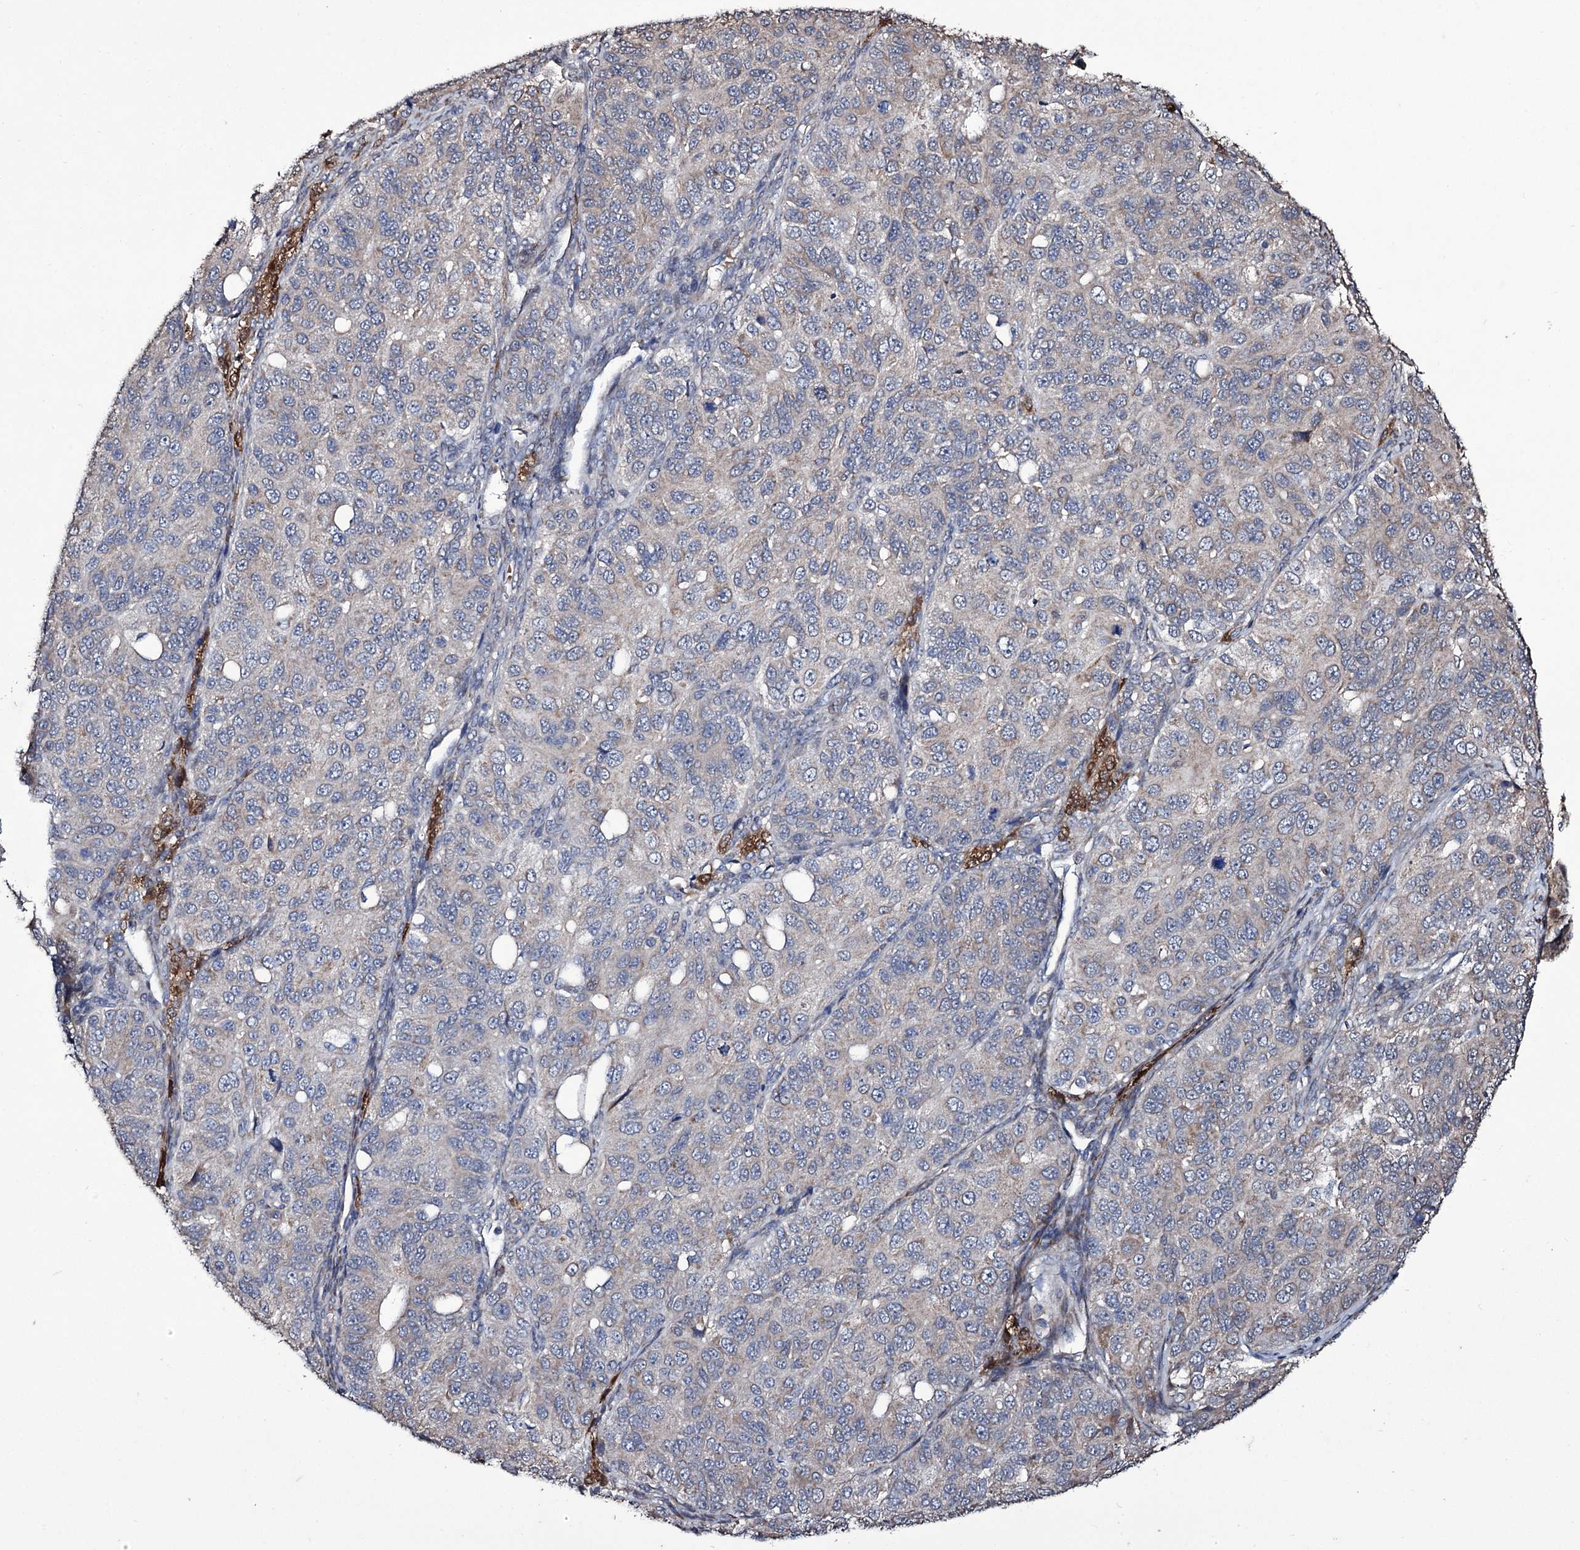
{"staining": {"intensity": "negative", "quantity": "none", "location": "none"}, "tissue": "ovarian cancer", "cell_type": "Tumor cells", "image_type": "cancer", "snomed": [{"axis": "morphology", "description": "Carcinoma, endometroid"}, {"axis": "topography", "description": "Ovary"}], "caption": "A high-resolution image shows IHC staining of endometroid carcinoma (ovarian), which shows no significant positivity in tumor cells. (Stains: DAB IHC with hematoxylin counter stain, Microscopy: brightfield microscopy at high magnification).", "gene": "TUBGCP5", "patient": {"sex": "female", "age": 51}}